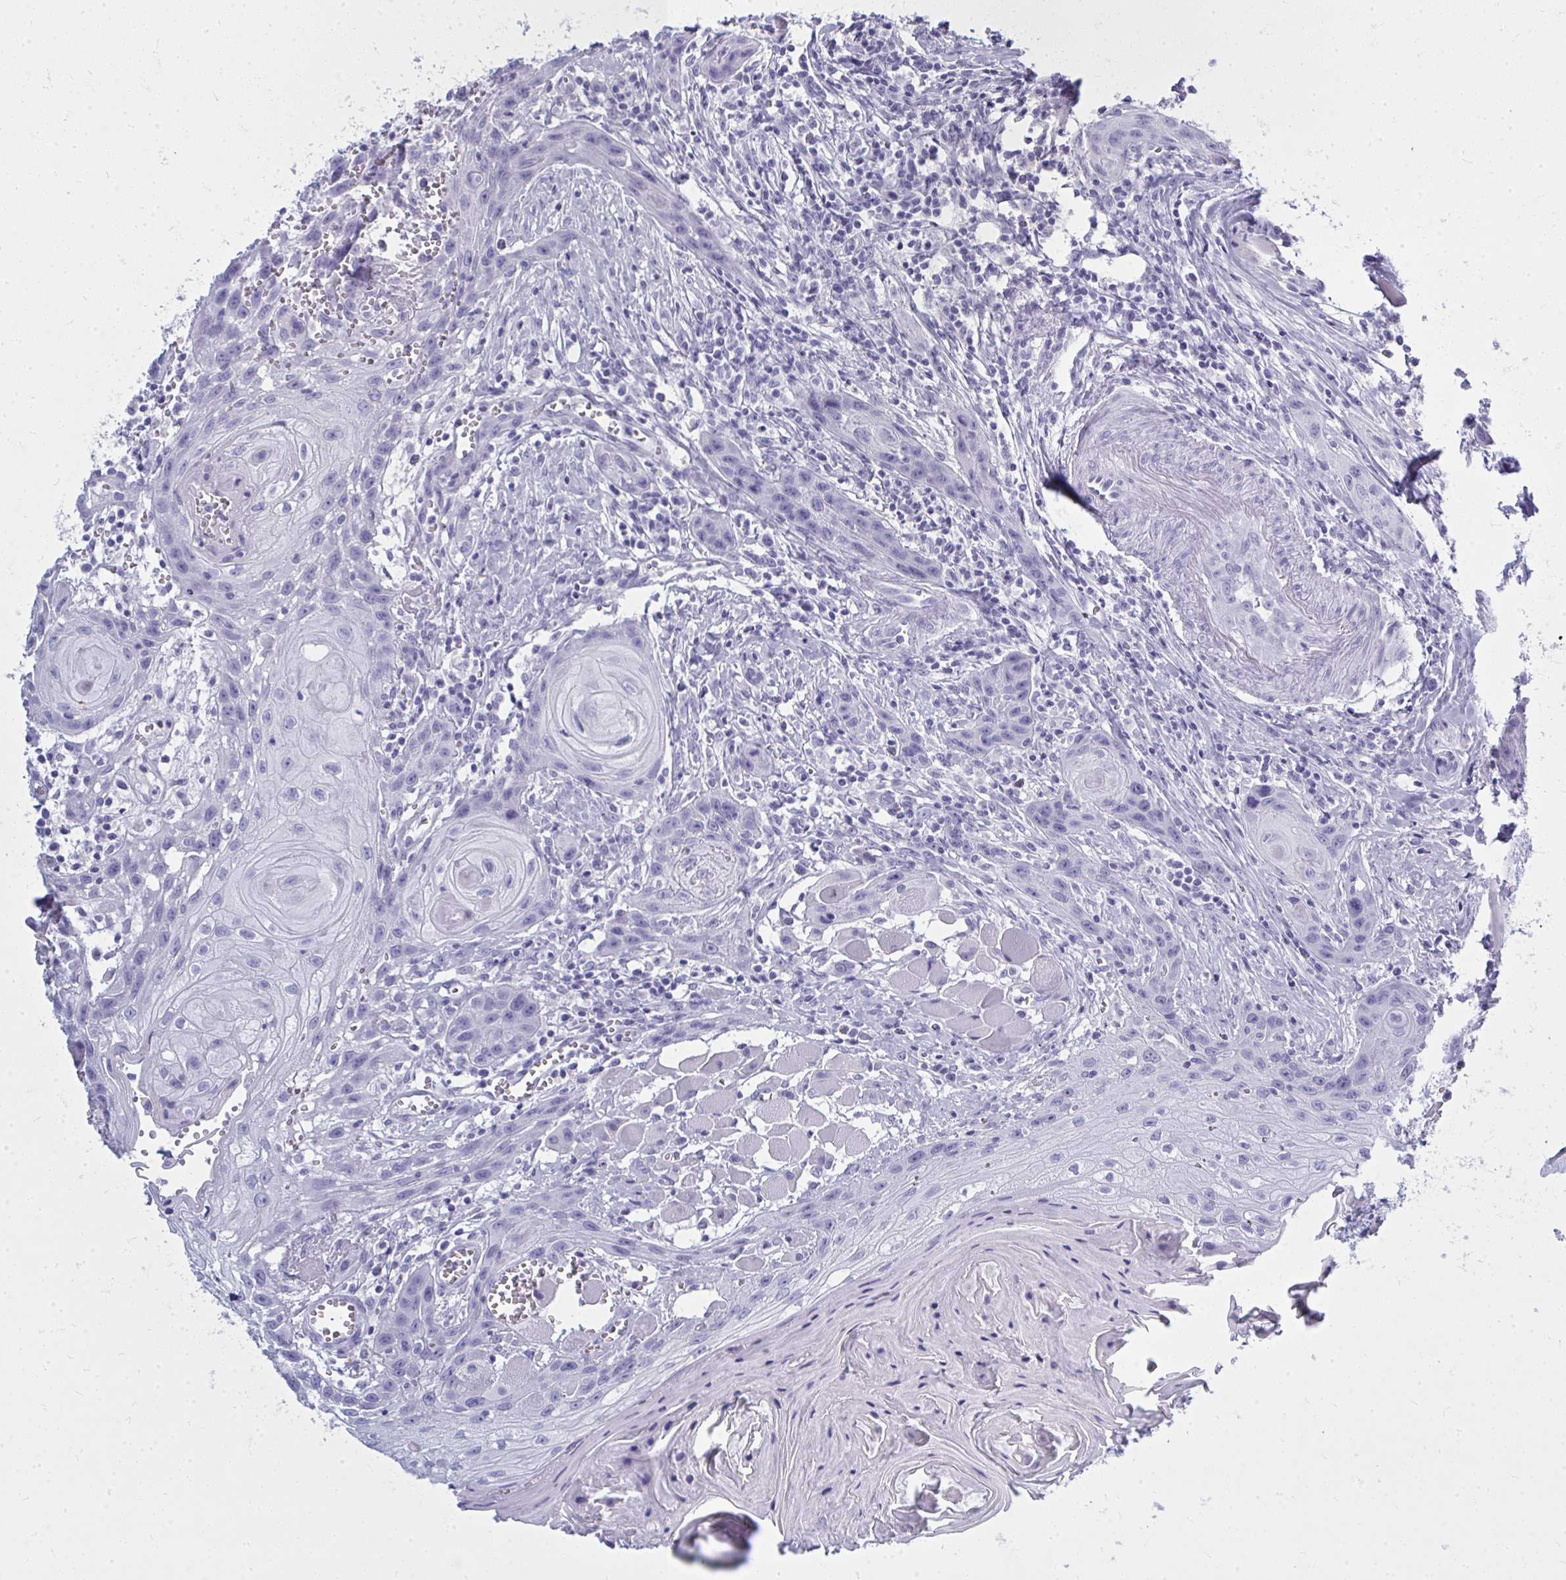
{"staining": {"intensity": "negative", "quantity": "none", "location": "none"}, "tissue": "head and neck cancer", "cell_type": "Tumor cells", "image_type": "cancer", "snomed": [{"axis": "morphology", "description": "Squamous cell carcinoma, NOS"}, {"axis": "topography", "description": "Oral tissue"}, {"axis": "topography", "description": "Head-Neck"}], "caption": "An image of head and neck squamous cell carcinoma stained for a protein exhibits no brown staining in tumor cells. (Brightfield microscopy of DAB (3,3'-diaminobenzidine) immunohistochemistry (IHC) at high magnification).", "gene": "QDPR", "patient": {"sex": "male", "age": 58}}